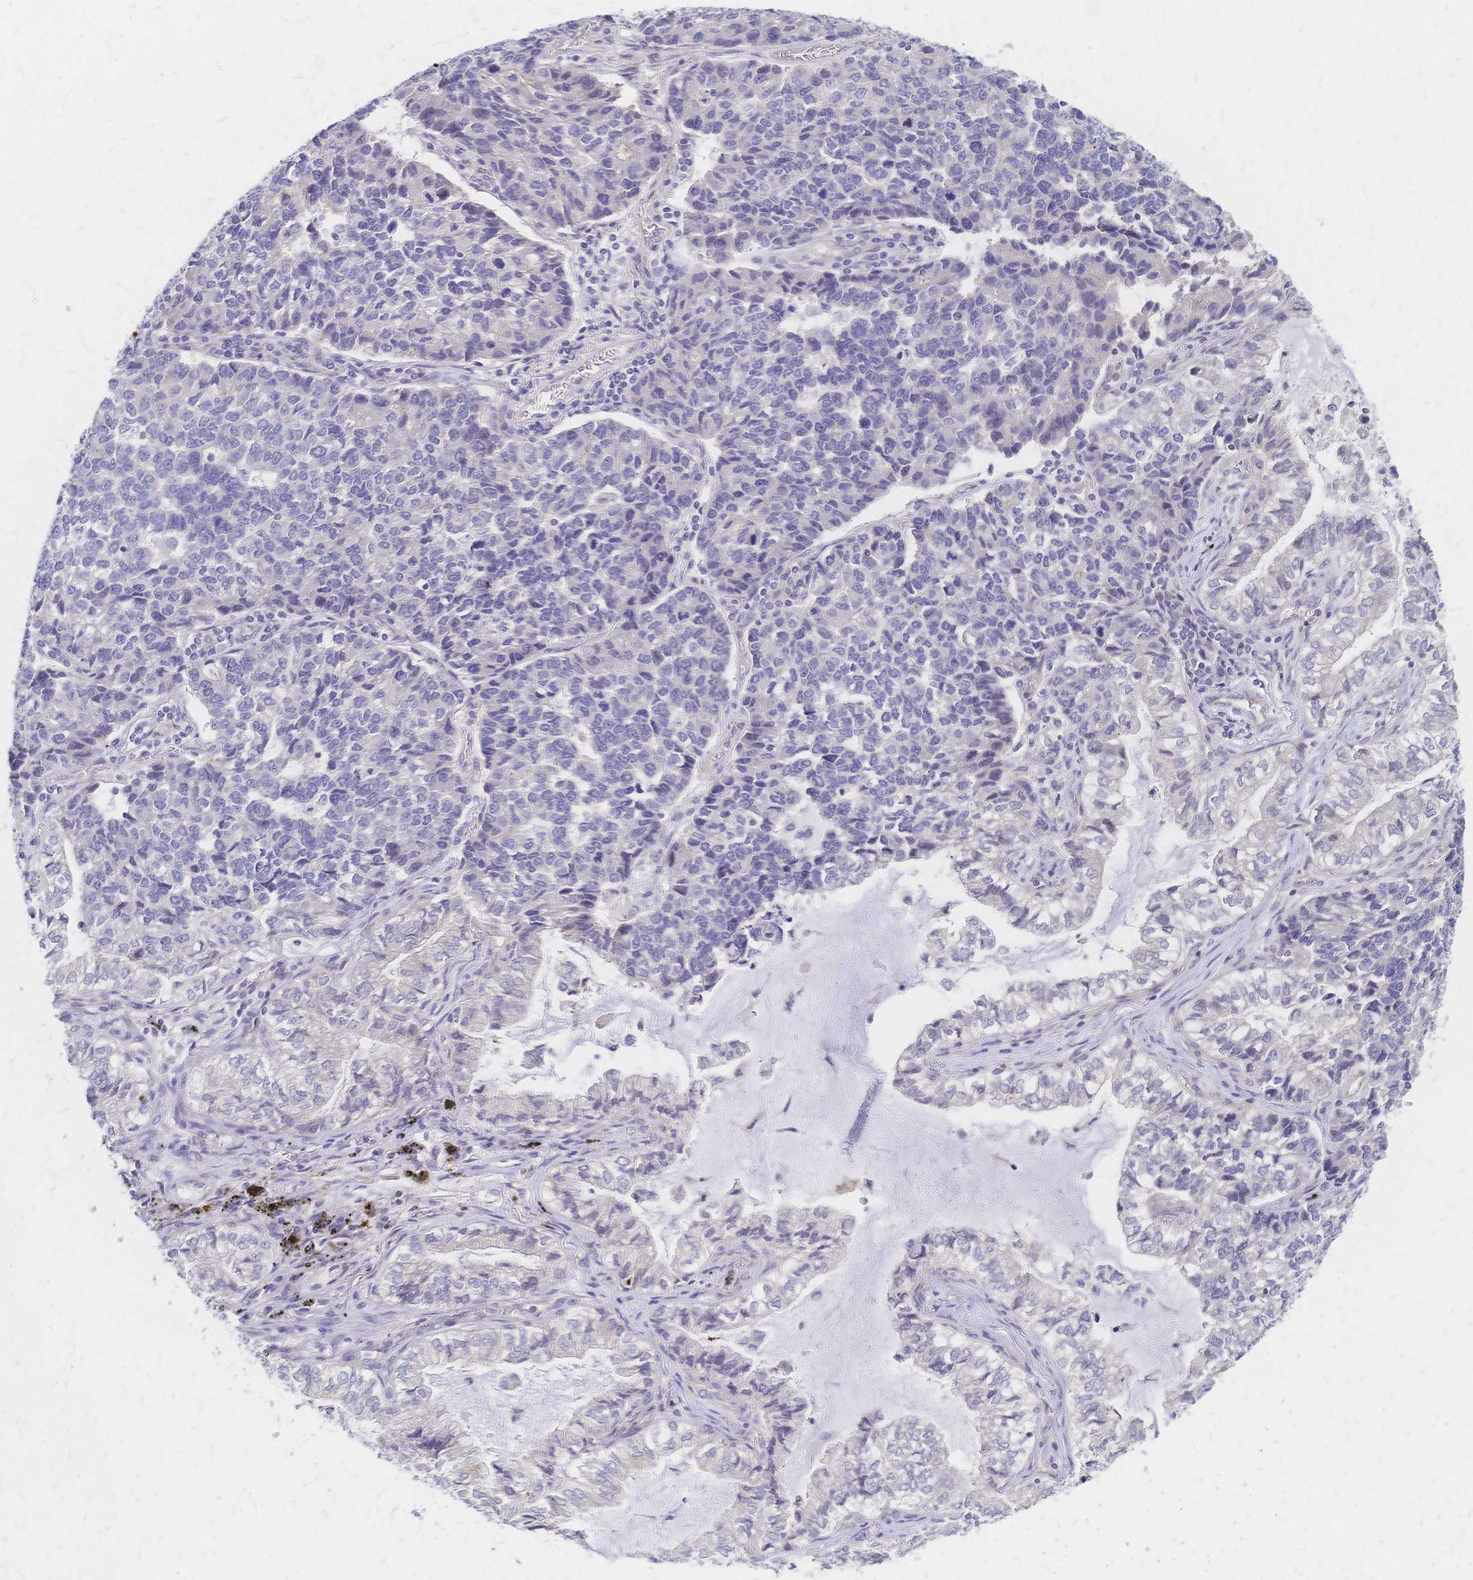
{"staining": {"intensity": "negative", "quantity": "none", "location": "none"}, "tissue": "lung cancer", "cell_type": "Tumor cells", "image_type": "cancer", "snomed": [{"axis": "morphology", "description": "Adenocarcinoma, NOS"}, {"axis": "topography", "description": "Lymph node"}, {"axis": "topography", "description": "Lung"}], "caption": "Adenocarcinoma (lung) stained for a protein using IHC demonstrates no expression tumor cells.", "gene": "SLC5A1", "patient": {"sex": "male", "age": 66}}